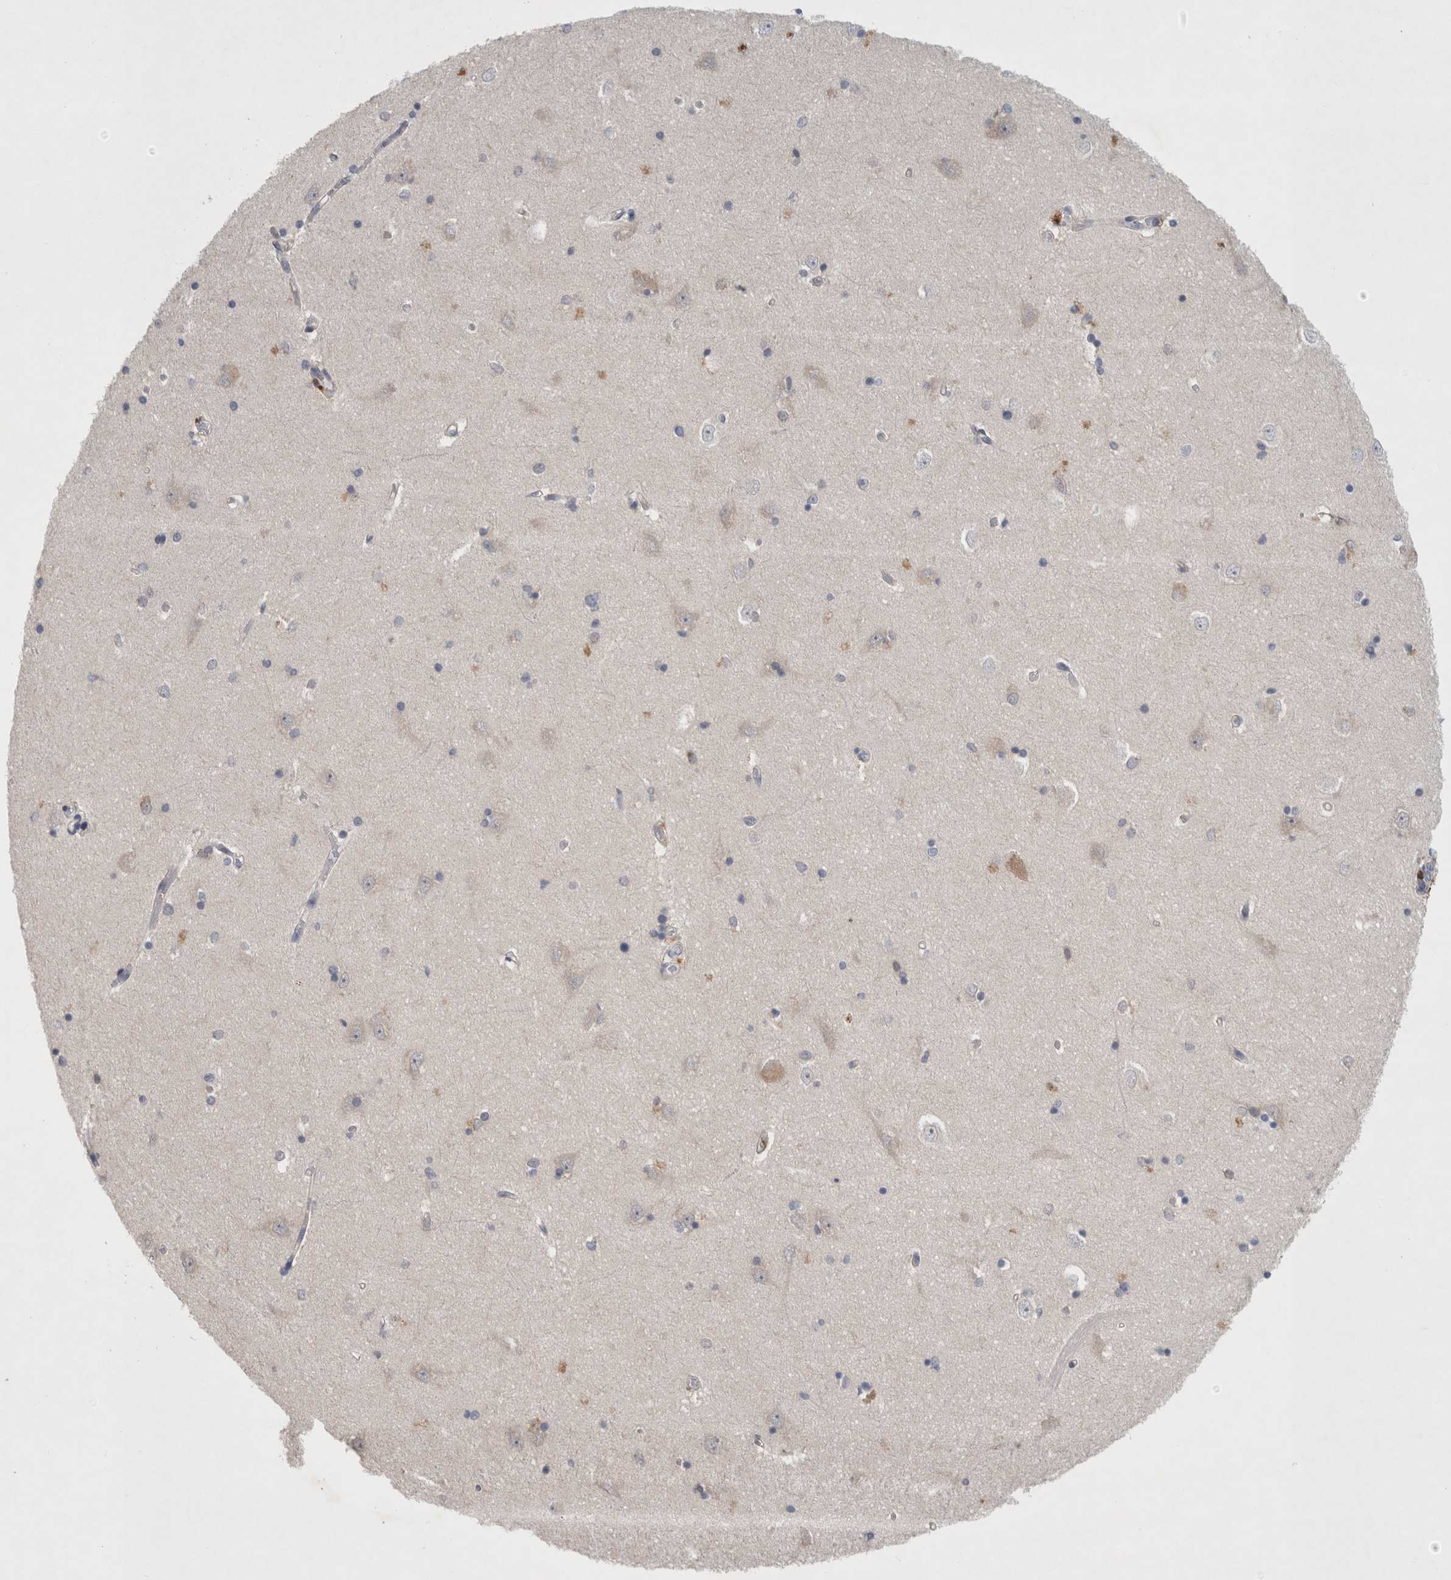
{"staining": {"intensity": "negative", "quantity": "none", "location": "none"}, "tissue": "hippocampus", "cell_type": "Glial cells", "image_type": "normal", "snomed": [{"axis": "morphology", "description": "Normal tissue, NOS"}, {"axis": "topography", "description": "Hippocampus"}], "caption": "Human hippocampus stained for a protein using immunohistochemistry demonstrates no expression in glial cells.", "gene": "GFRA2", "patient": {"sex": "male", "age": 45}}